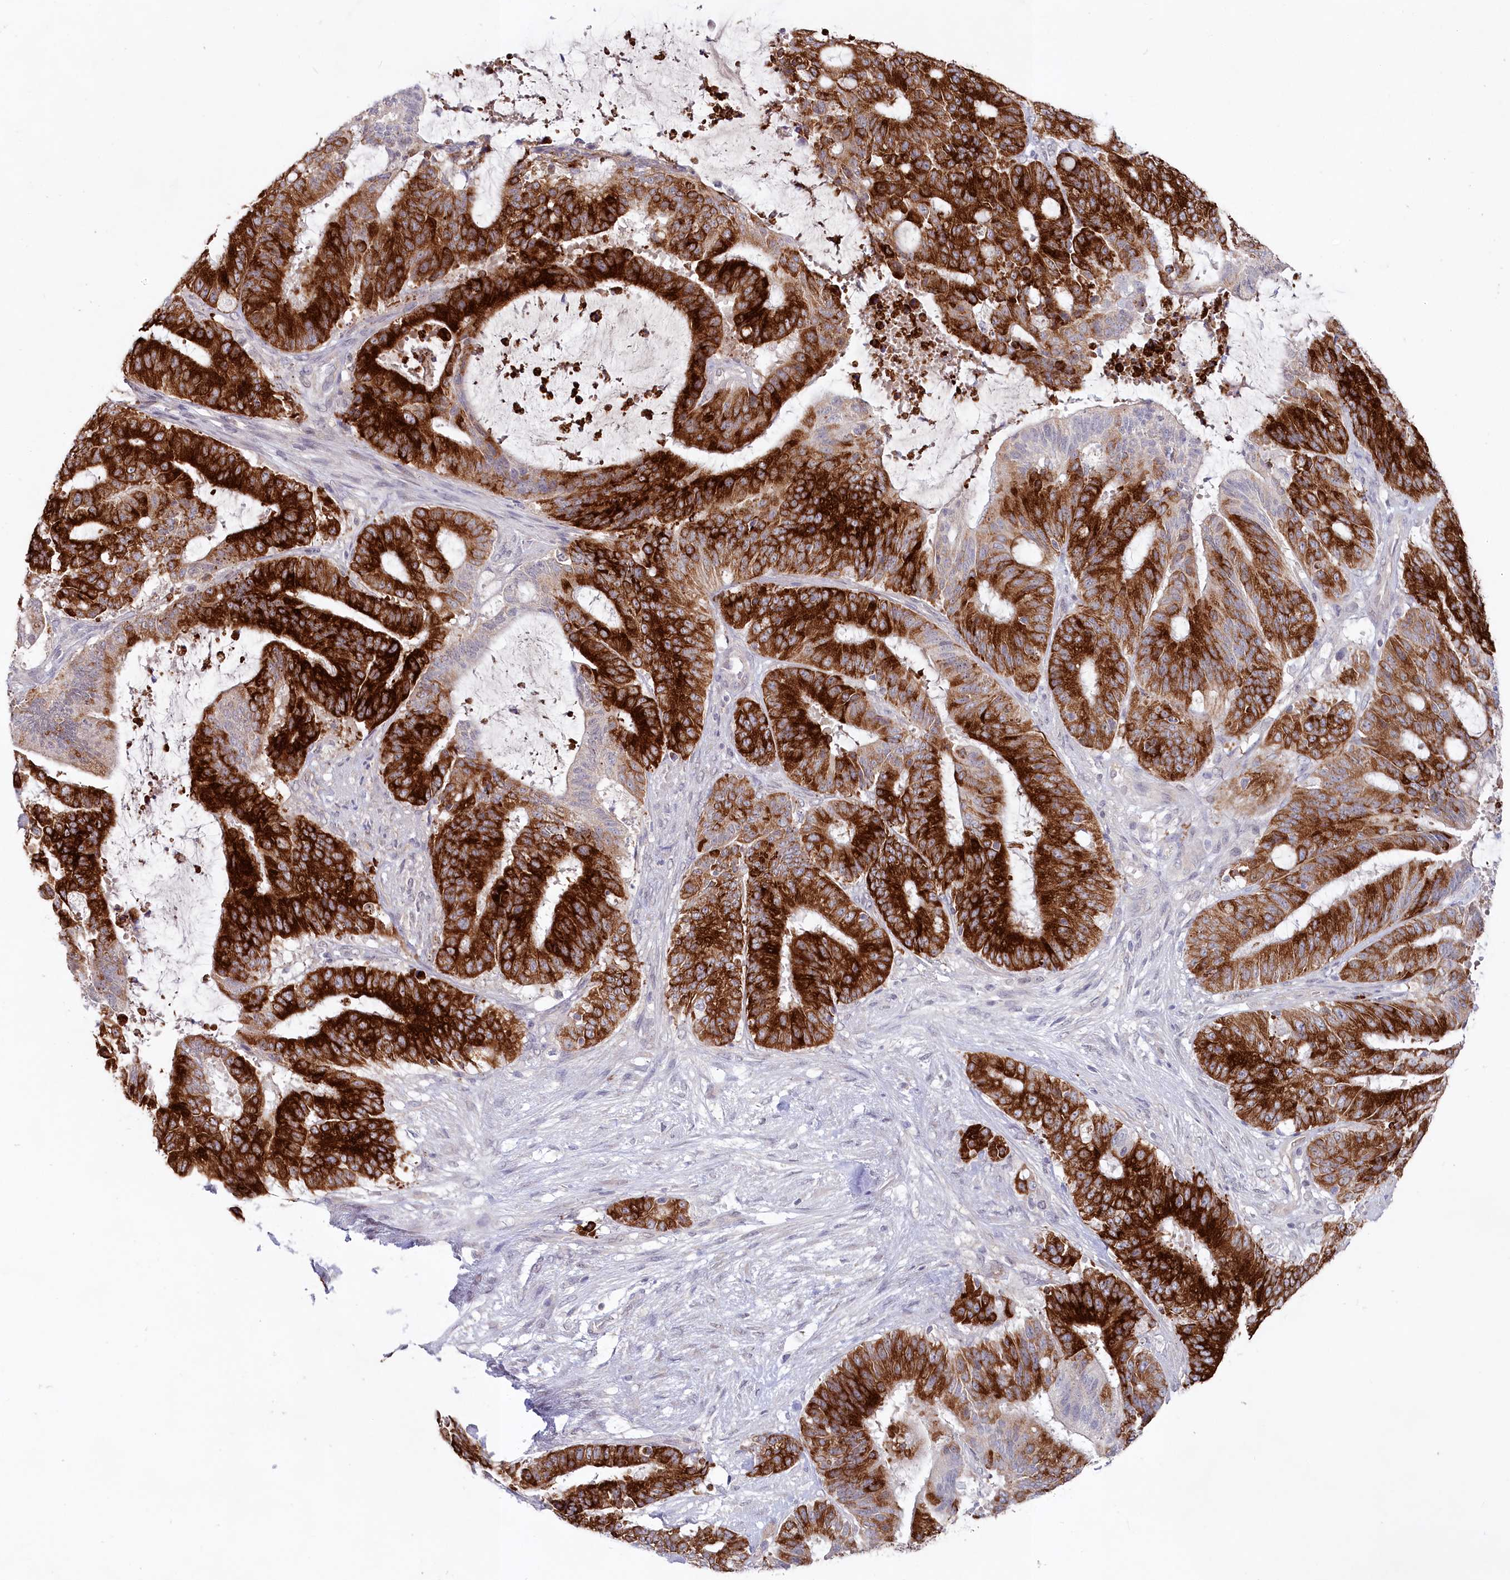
{"staining": {"intensity": "strong", "quantity": ">75%", "location": "cytoplasmic/membranous"}, "tissue": "liver cancer", "cell_type": "Tumor cells", "image_type": "cancer", "snomed": [{"axis": "morphology", "description": "Normal tissue, NOS"}, {"axis": "morphology", "description": "Cholangiocarcinoma"}, {"axis": "topography", "description": "Liver"}, {"axis": "topography", "description": "Peripheral nerve tissue"}], "caption": "Protein positivity by IHC reveals strong cytoplasmic/membranous staining in about >75% of tumor cells in liver cholangiocarcinoma. (DAB IHC, brown staining for protein, blue staining for nuclei).", "gene": "AAMDC", "patient": {"sex": "female", "age": 73}}